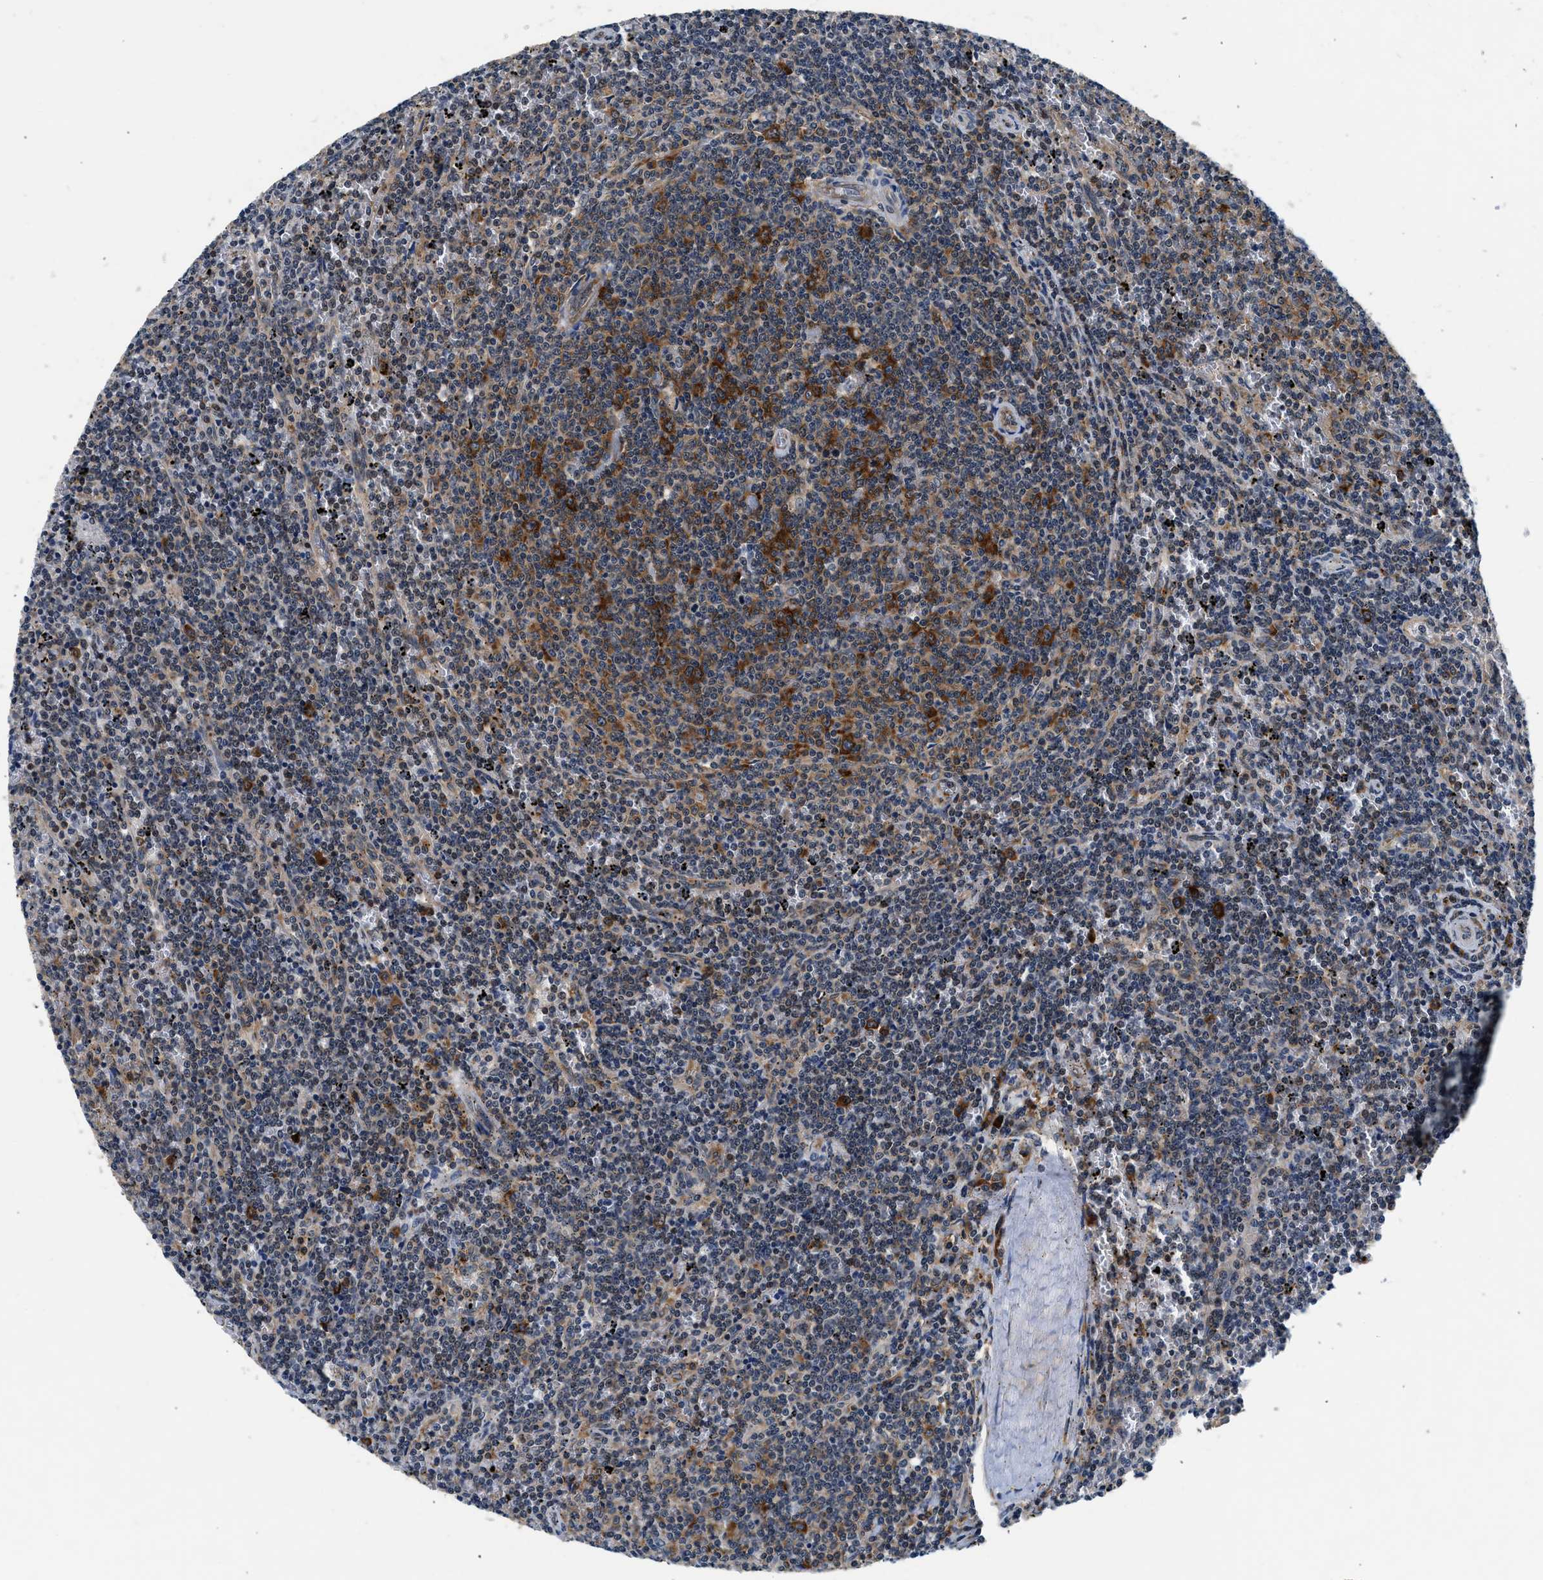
{"staining": {"intensity": "moderate", "quantity": "25%-75%", "location": "cytoplasmic/membranous"}, "tissue": "lymphoma", "cell_type": "Tumor cells", "image_type": "cancer", "snomed": [{"axis": "morphology", "description": "Malignant lymphoma, non-Hodgkin's type, Low grade"}, {"axis": "topography", "description": "Spleen"}], "caption": "Moderate cytoplasmic/membranous positivity is seen in about 25%-75% of tumor cells in lymphoma.", "gene": "PA2G4", "patient": {"sex": "female", "age": 50}}